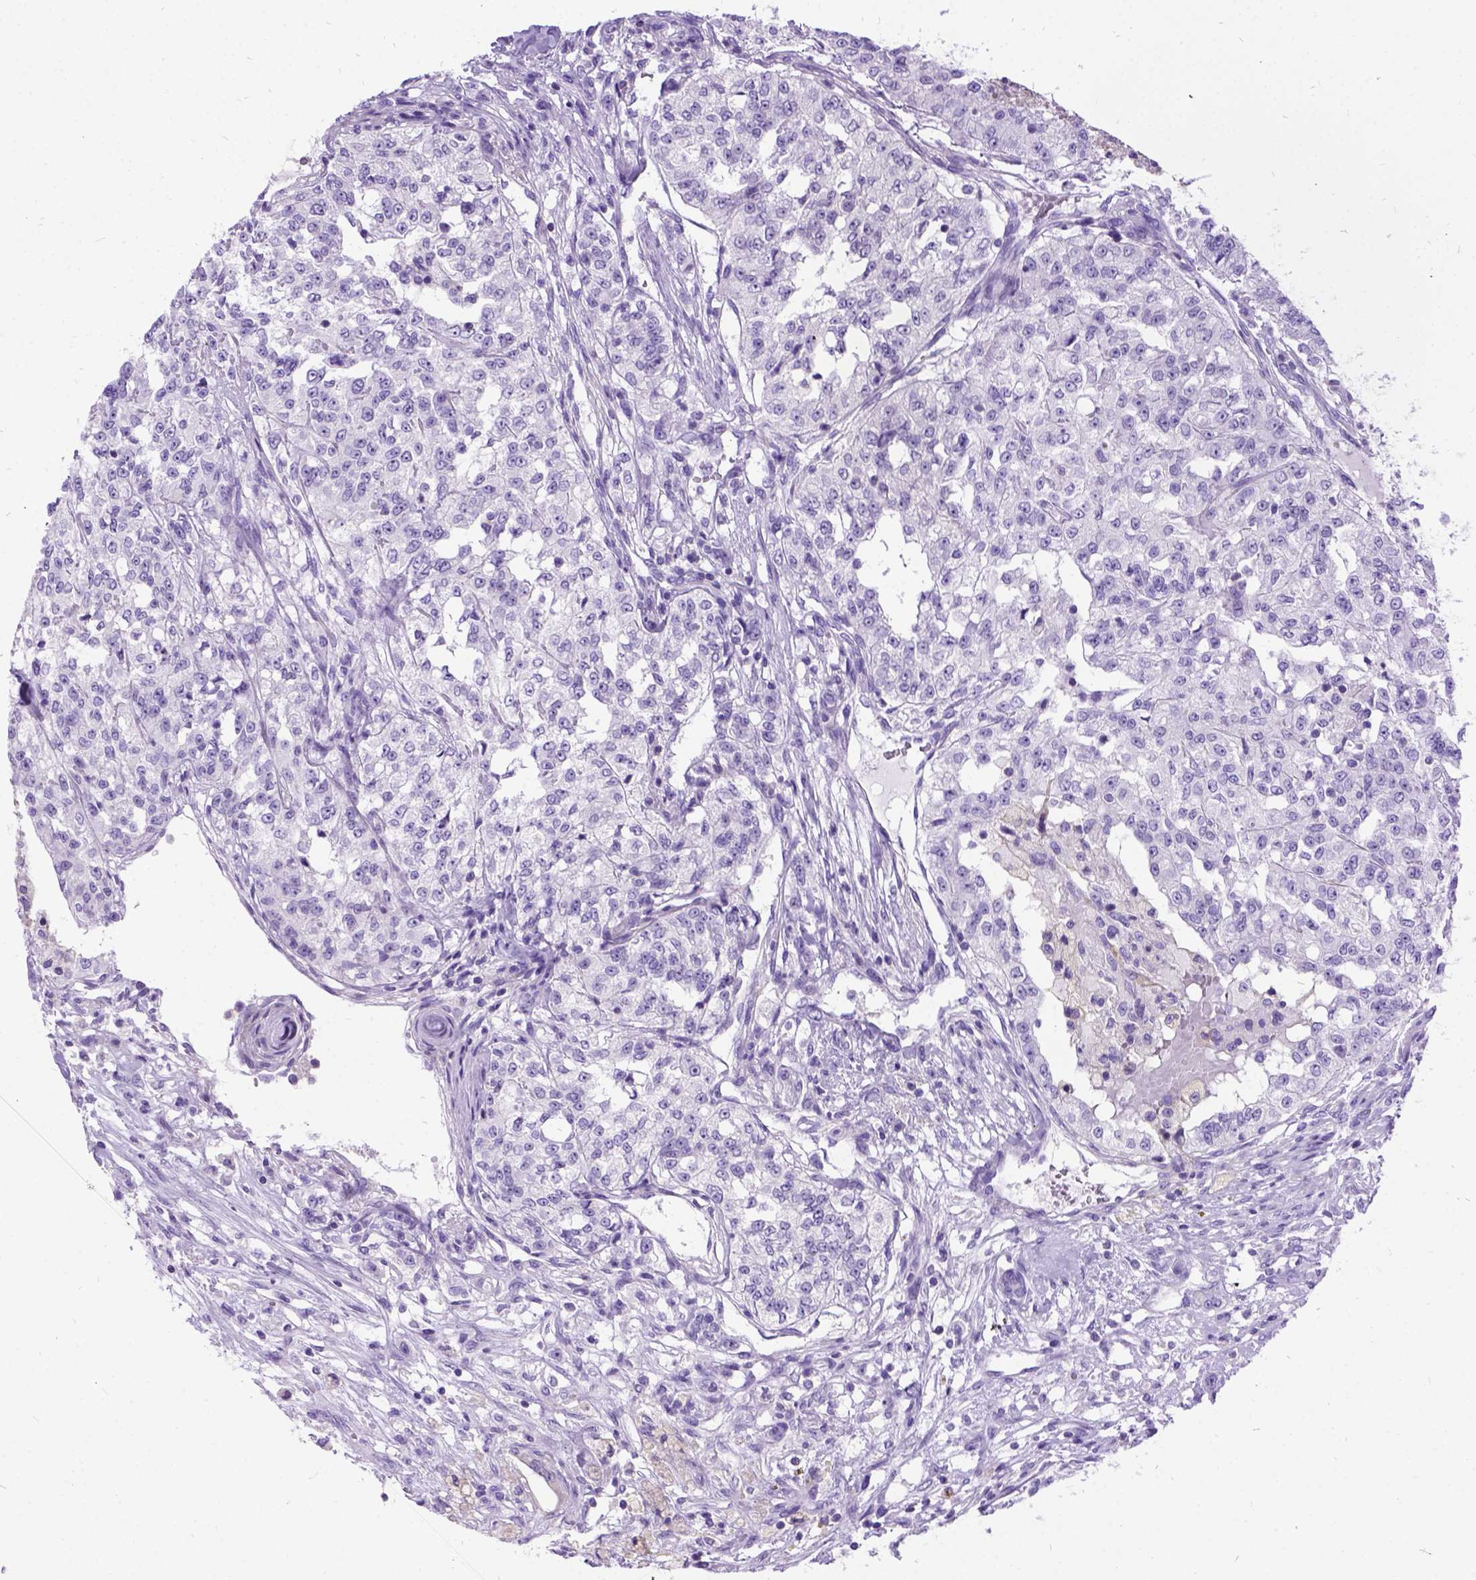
{"staining": {"intensity": "negative", "quantity": "none", "location": "none"}, "tissue": "renal cancer", "cell_type": "Tumor cells", "image_type": "cancer", "snomed": [{"axis": "morphology", "description": "Adenocarcinoma, NOS"}, {"axis": "topography", "description": "Kidney"}], "caption": "This image is of adenocarcinoma (renal) stained with immunohistochemistry to label a protein in brown with the nuclei are counter-stained blue. There is no staining in tumor cells.", "gene": "PRG2", "patient": {"sex": "female", "age": 63}}